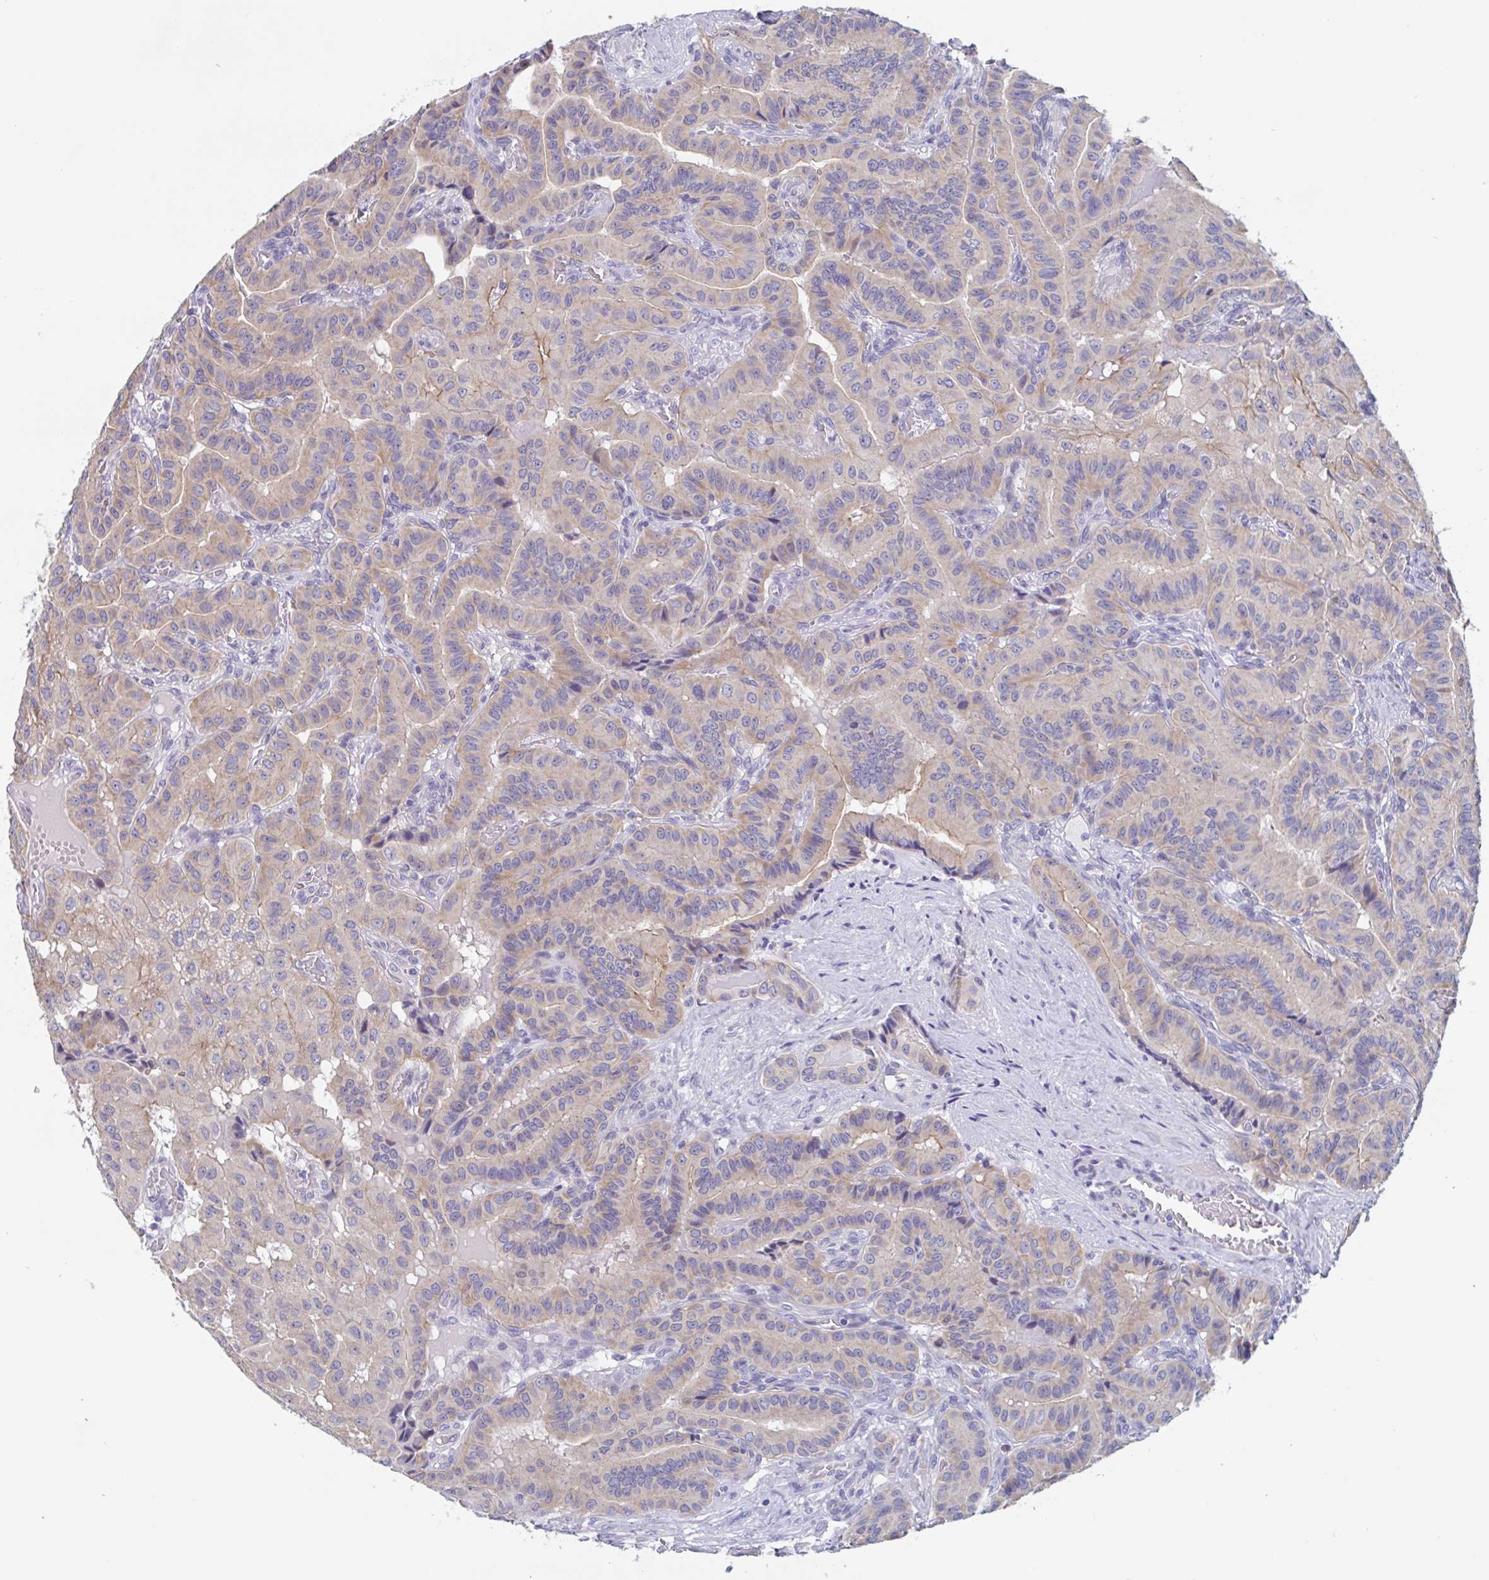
{"staining": {"intensity": "weak", "quantity": "25%-75%", "location": "cytoplasmic/membranous"}, "tissue": "thyroid cancer", "cell_type": "Tumor cells", "image_type": "cancer", "snomed": [{"axis": "morphology", "description": "Papillary adenocarcinoma, NOS"}, {"axis": "morphology", "description": "Papillary adenoma metastatic"}, {"axis": "topography", "description": "Thyroid gland"}], "caption": "Immunohistochemistry (DAB) staining of thyroid cancer (papillary adenoma metastatic) exhibits weak cytoplasmic/membranous protein staining in about 25%-75% of tumor cells.", "gene": "UNKL", "patient": {"sex": "male", "age": 87}}